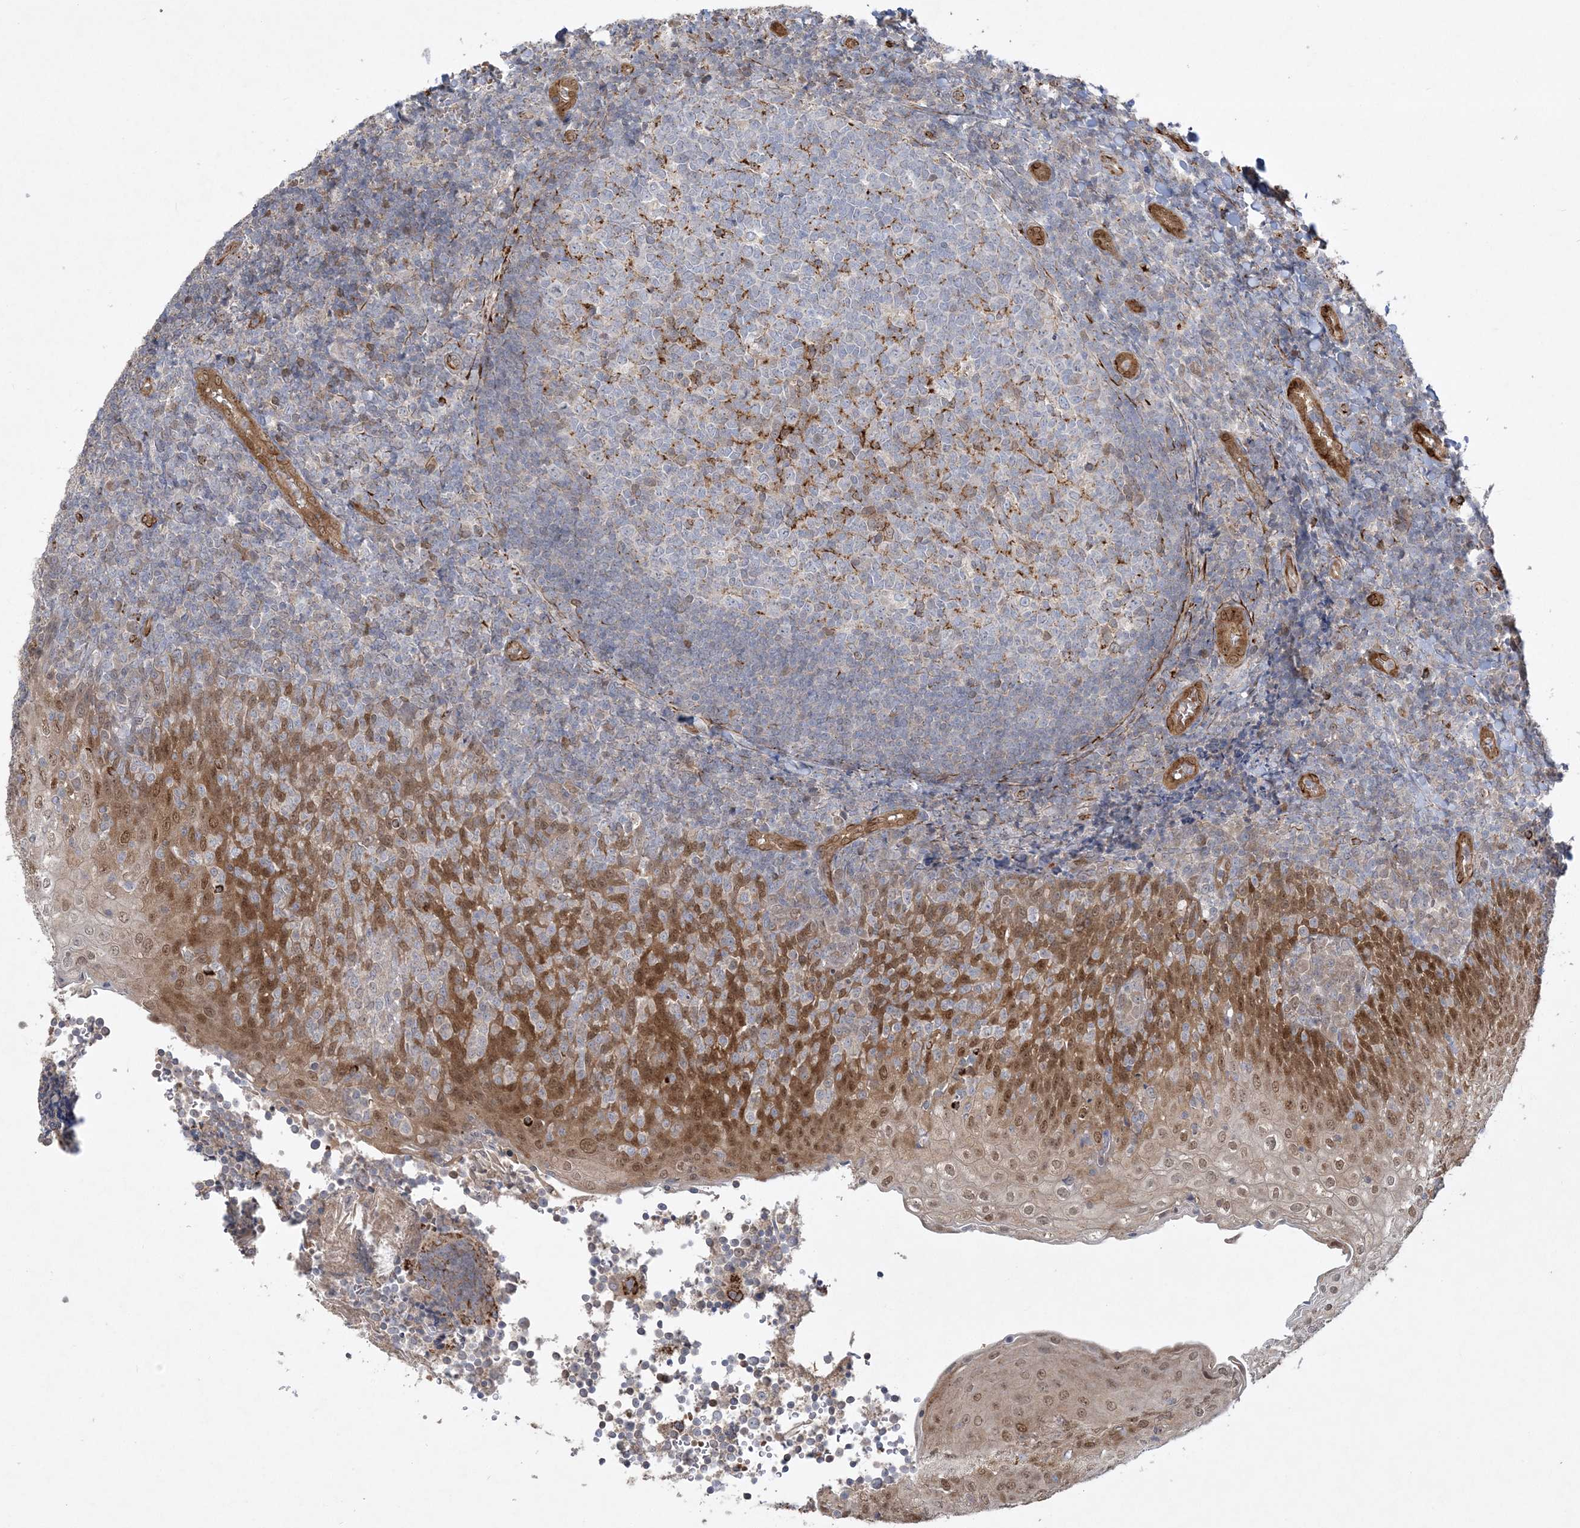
{"staining": {"intensity": "moderate", "quantity": "<25%", "location": "cytoplasmic/membranous"}, "tissue": "tonsil", "cell_type": "Germinal center cells", "image_type": "normal", "snomed": [{"axis": "morphology", "description": "Normal tissue, NOS"}, {"axis": "topography", "description": "Tonsil"}], "caption": "A brown stain labels moderate cytoplasmic/membranous staining of a protein in germinal center cells of benign tonsil. The protein is shown in brown color, while the nuclei are stained blue.", "gene": "INPP1", "patient": {"sex": "female", "age": 19}}